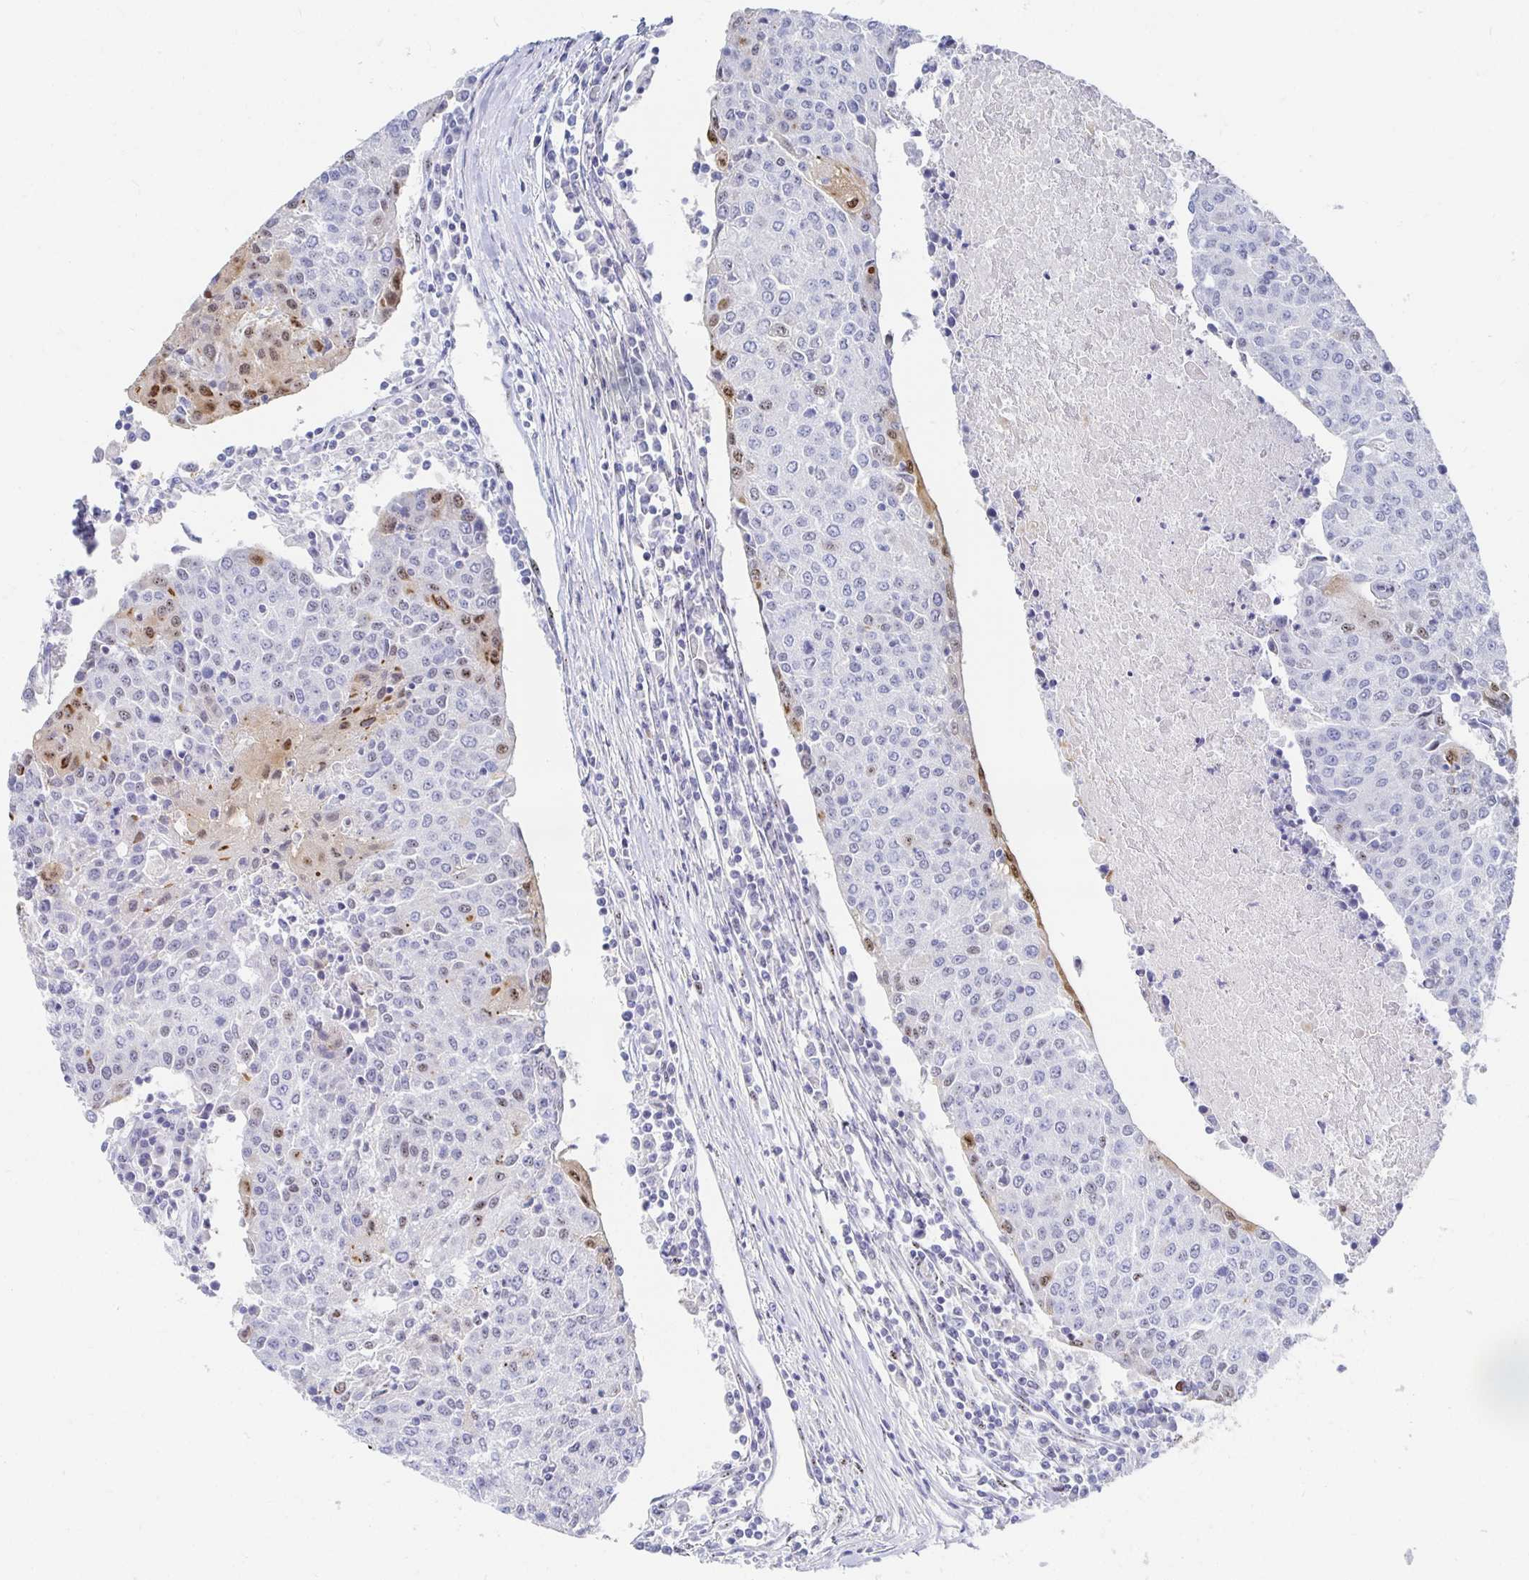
{"staining": {"intensity": "moderate", "quantity": "<25%", "location": "nuclear"}, "tissue": "urothelial cancer", "cell_type": "Tumor cells", "image_type": "cancer", "snomed": [{"axis": "morphology", "description": "Urothelial carcinoma, High grade"}, {"axis": "topography", "description": "Urinary bladder"}], "caption": "Protein expression by immunohistochemistry (IHC) shows moderate nuclear expression in approximately <25% of tumor cells in high-grade urothelial carcinoma. The staining was performed using DAB (3,3'-diaminobenzidine) to visualize the protein expression in brown, while the nuclei were stained in blue with hematoxylin (Magnification: 20x).", "gene": "CLIC3", "patient": {"sex": "female", "age": 85}}